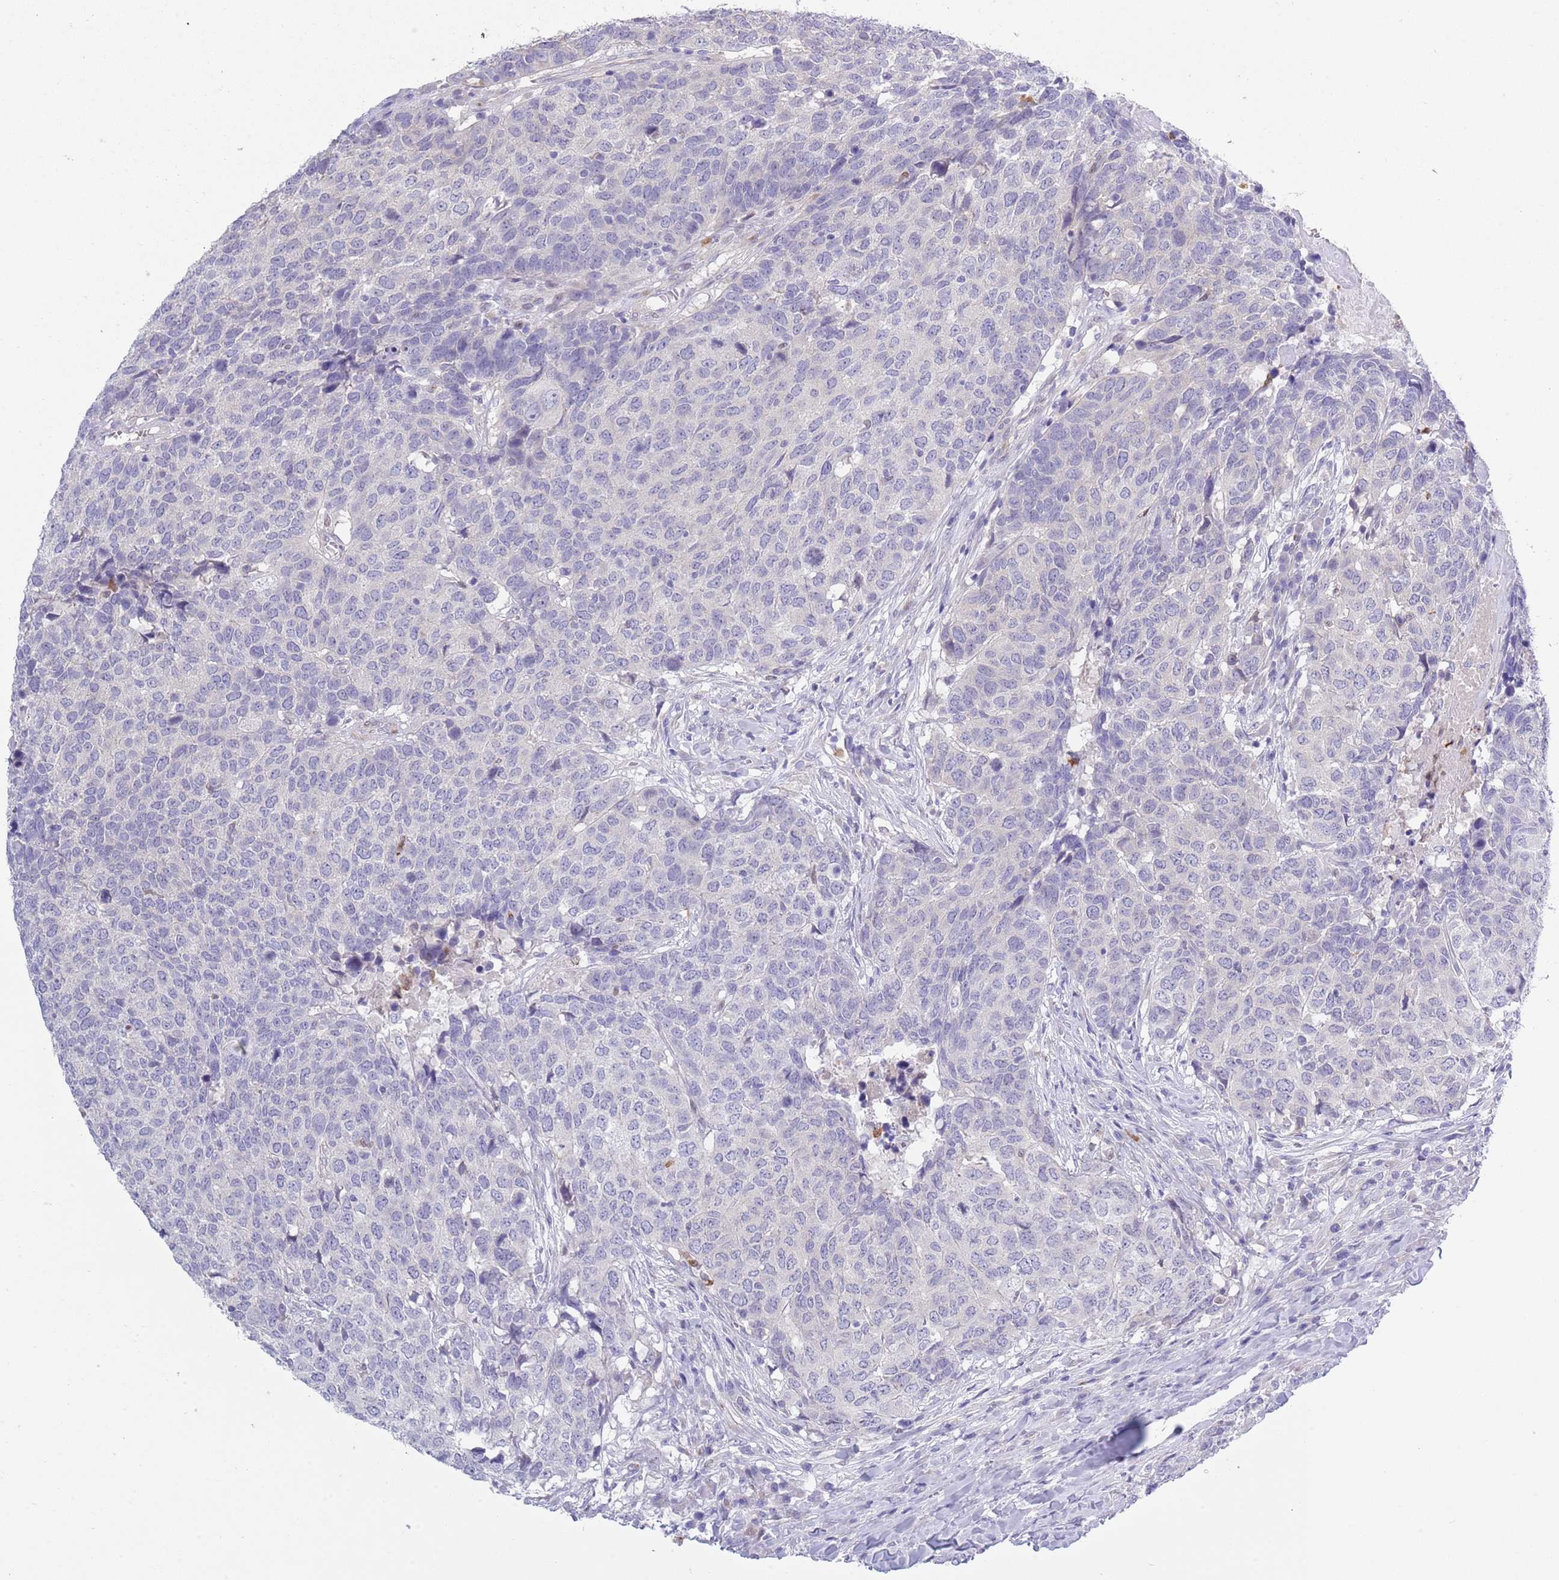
{"staining": {"intensity": "negative", "quantity": "none", "location": "none"}, "tissue": "head and neck cancer", "cell_type": "Tumor cells", "image_type": "cancer", "snomed": [{"axis": "morphology", "description": "Normal tissue, NOS"}, {"axis": "morphology", "description": "Squamous cell carcinoma, NOS"}, {"axis": "topography", "description": "Skeletal muscle"}, {"axis": "topography", "description": "Vascular tissue"}, {"axis": "topography", "description": "Peripheral nerve tissue"}, {"axis": "topography", "description": "Head-Neck"}], "caption": "DAB immunohistochemical staining of head and neck squamous cell carcinoma demonstrates no significant staining in tumor cells. (DAB immunohistochemistry (IHC) with hematoxylin counter stain).", "gene": "ZFP2", "patient": {"sex": "male", "age": 66}}